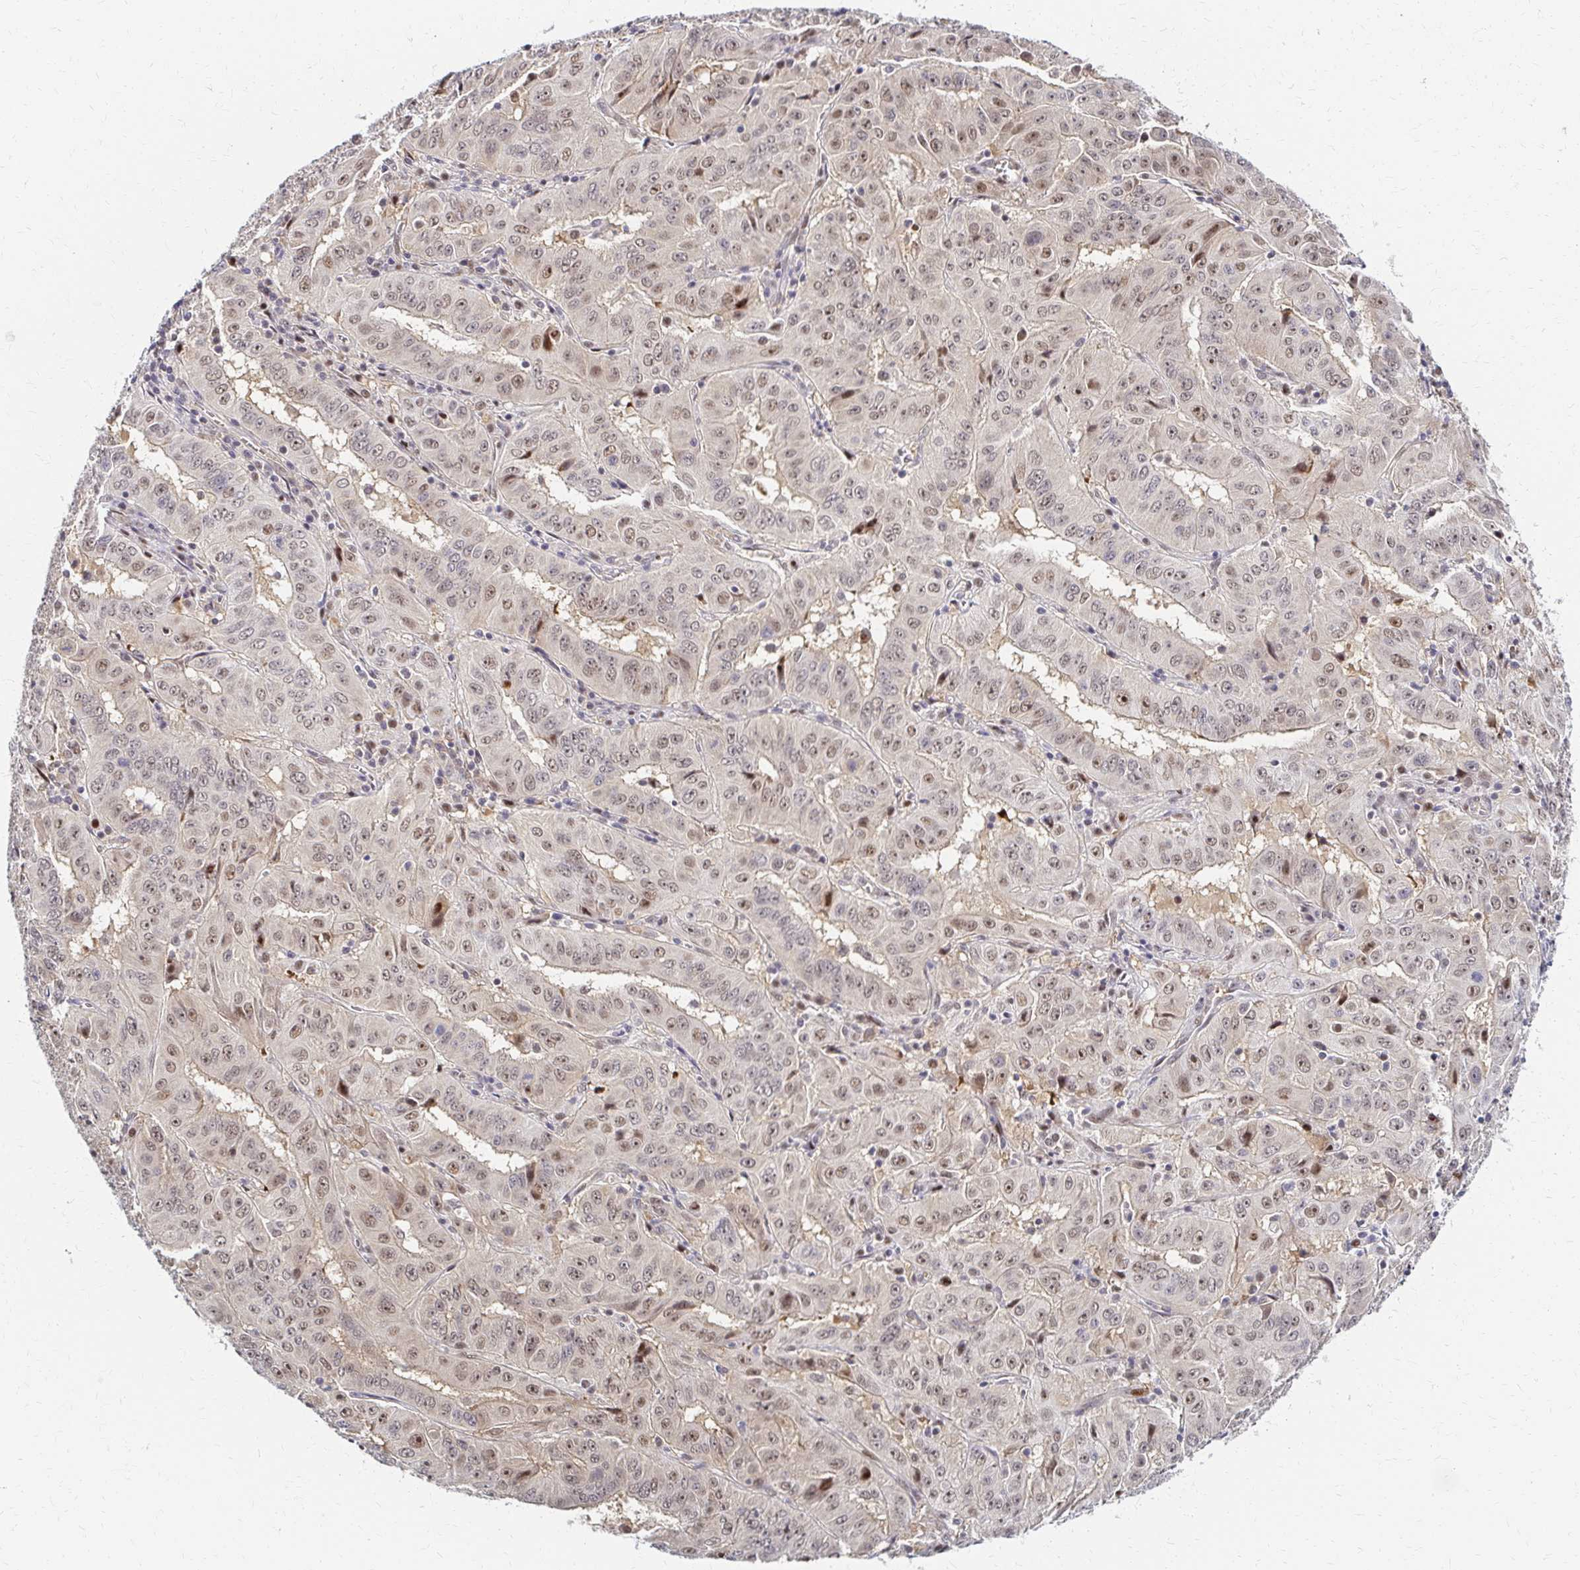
{"staining": {"intensity": "weak", "quantity": ">75%", "location": "nuclear"}, "tissue": "pancreatic cancer", "cell_type": "Tumor cells", "image_type": "cancer", "snomed": [{"axis": "morphology", "description": "Adenocarcinoma, NOS"}, {"axis": "topography", "description": "Pancreas"}], "caption": "Pancreatic cancer (adenocarcinoma) stained with DAB (3,3'-diaminobenzidine) immunohistochemistry (IHC) shows low levels of weak nuclear positivity in approximately >75% of tumor cells.", "gene": "PSMD7", "patient": {"sex": "male", "age": 63}}